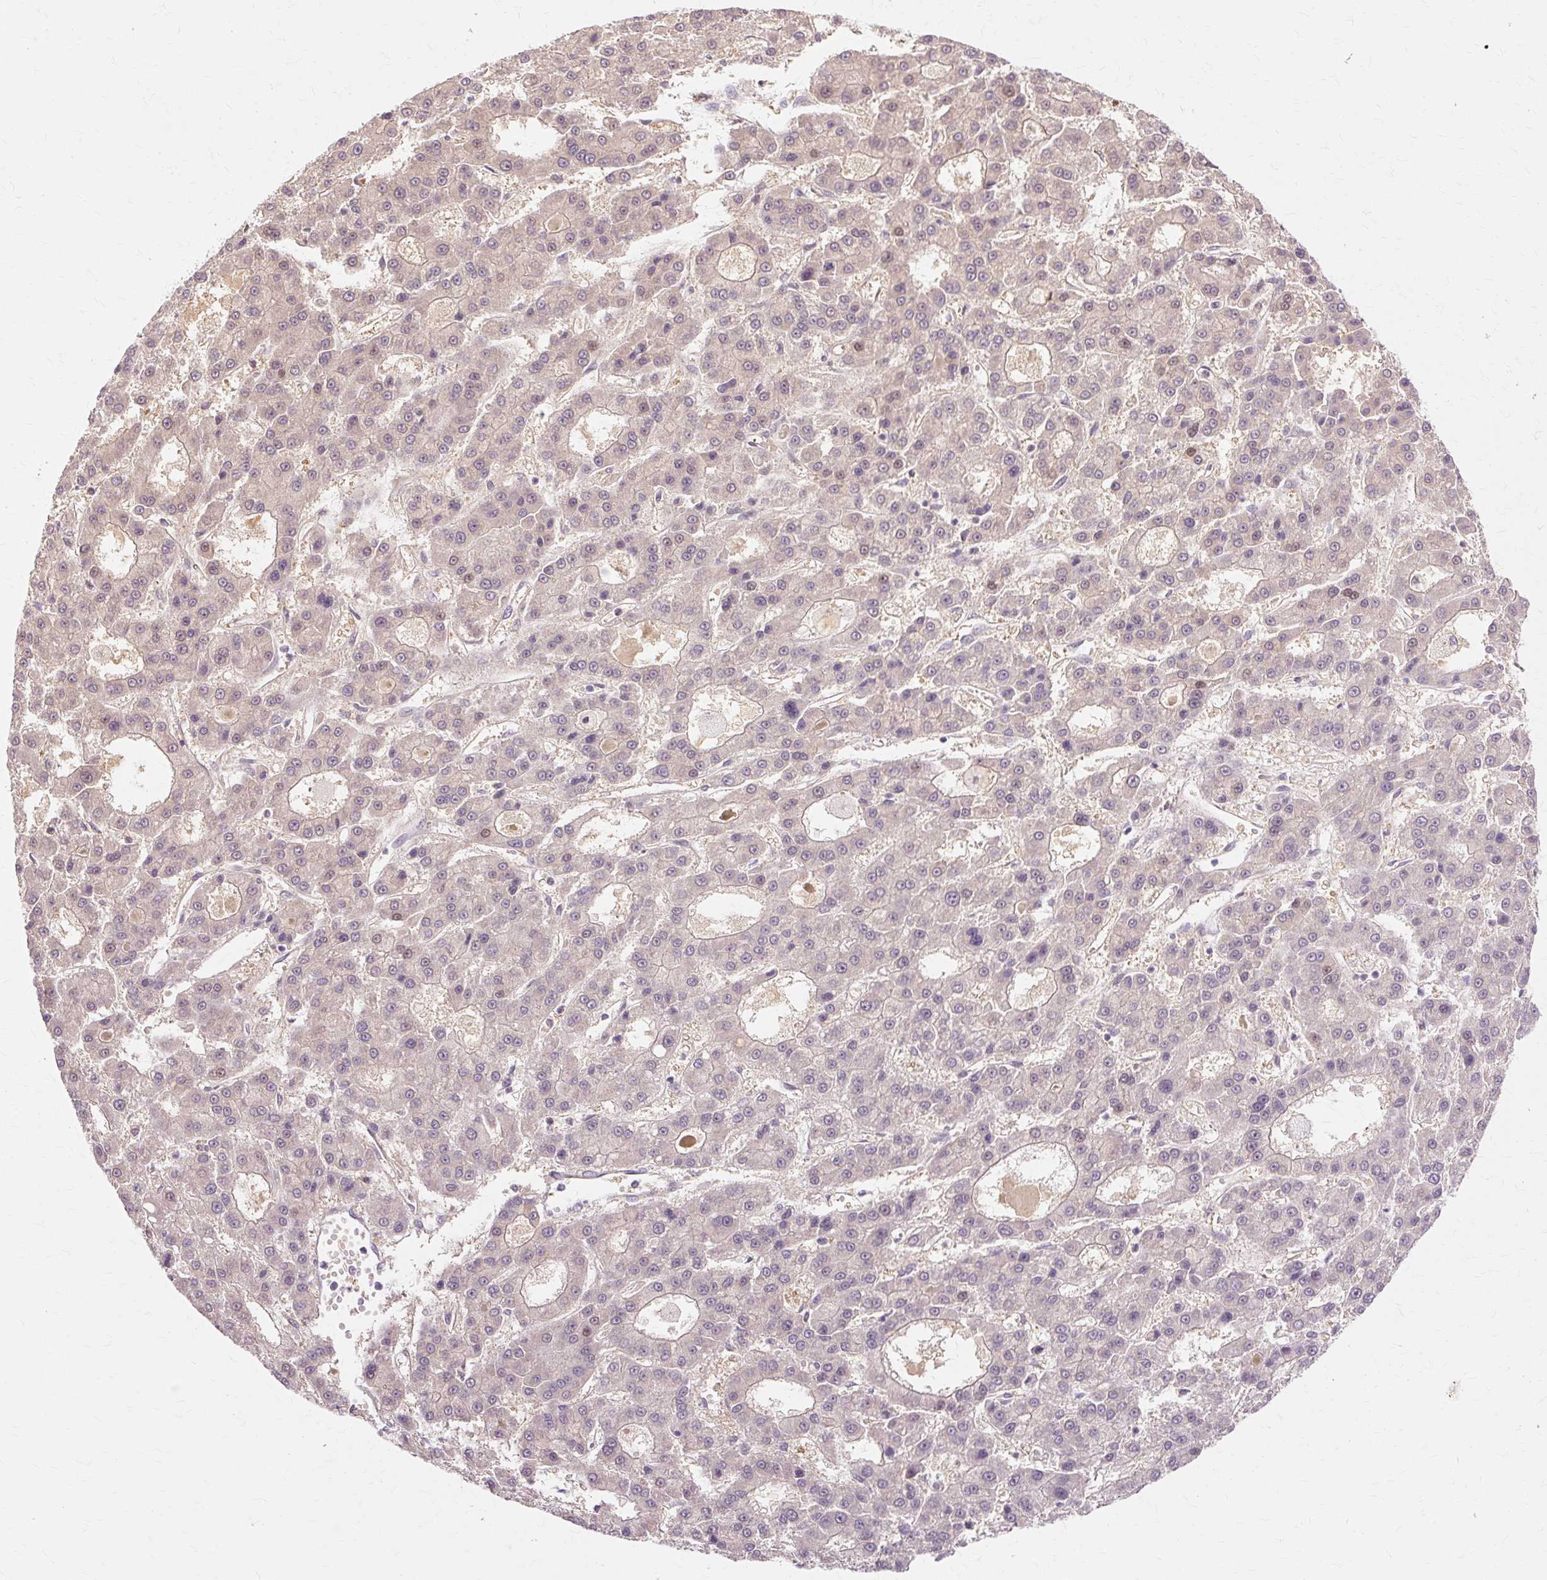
{"staining": {"intensity": "negative", "quantity": "none", "location": "none"}, "tissue": "liver cancer", "cell_type": "Tumor cells", "image_type": "cancer", "snomed": [{"axis": "morphology", "description": "Carcinoma, Hepatocellular, NOS"}, {"axis": "topography", "description": "Liver"}], "caption": "The micrograph exhibits no staining of tumor cells in hepatocellular carcinoma (liver). (IHC, brightfield microscopy, high magnification).", "gene": "ZNF35", "patient": {"sex": "male", "age": 70}}